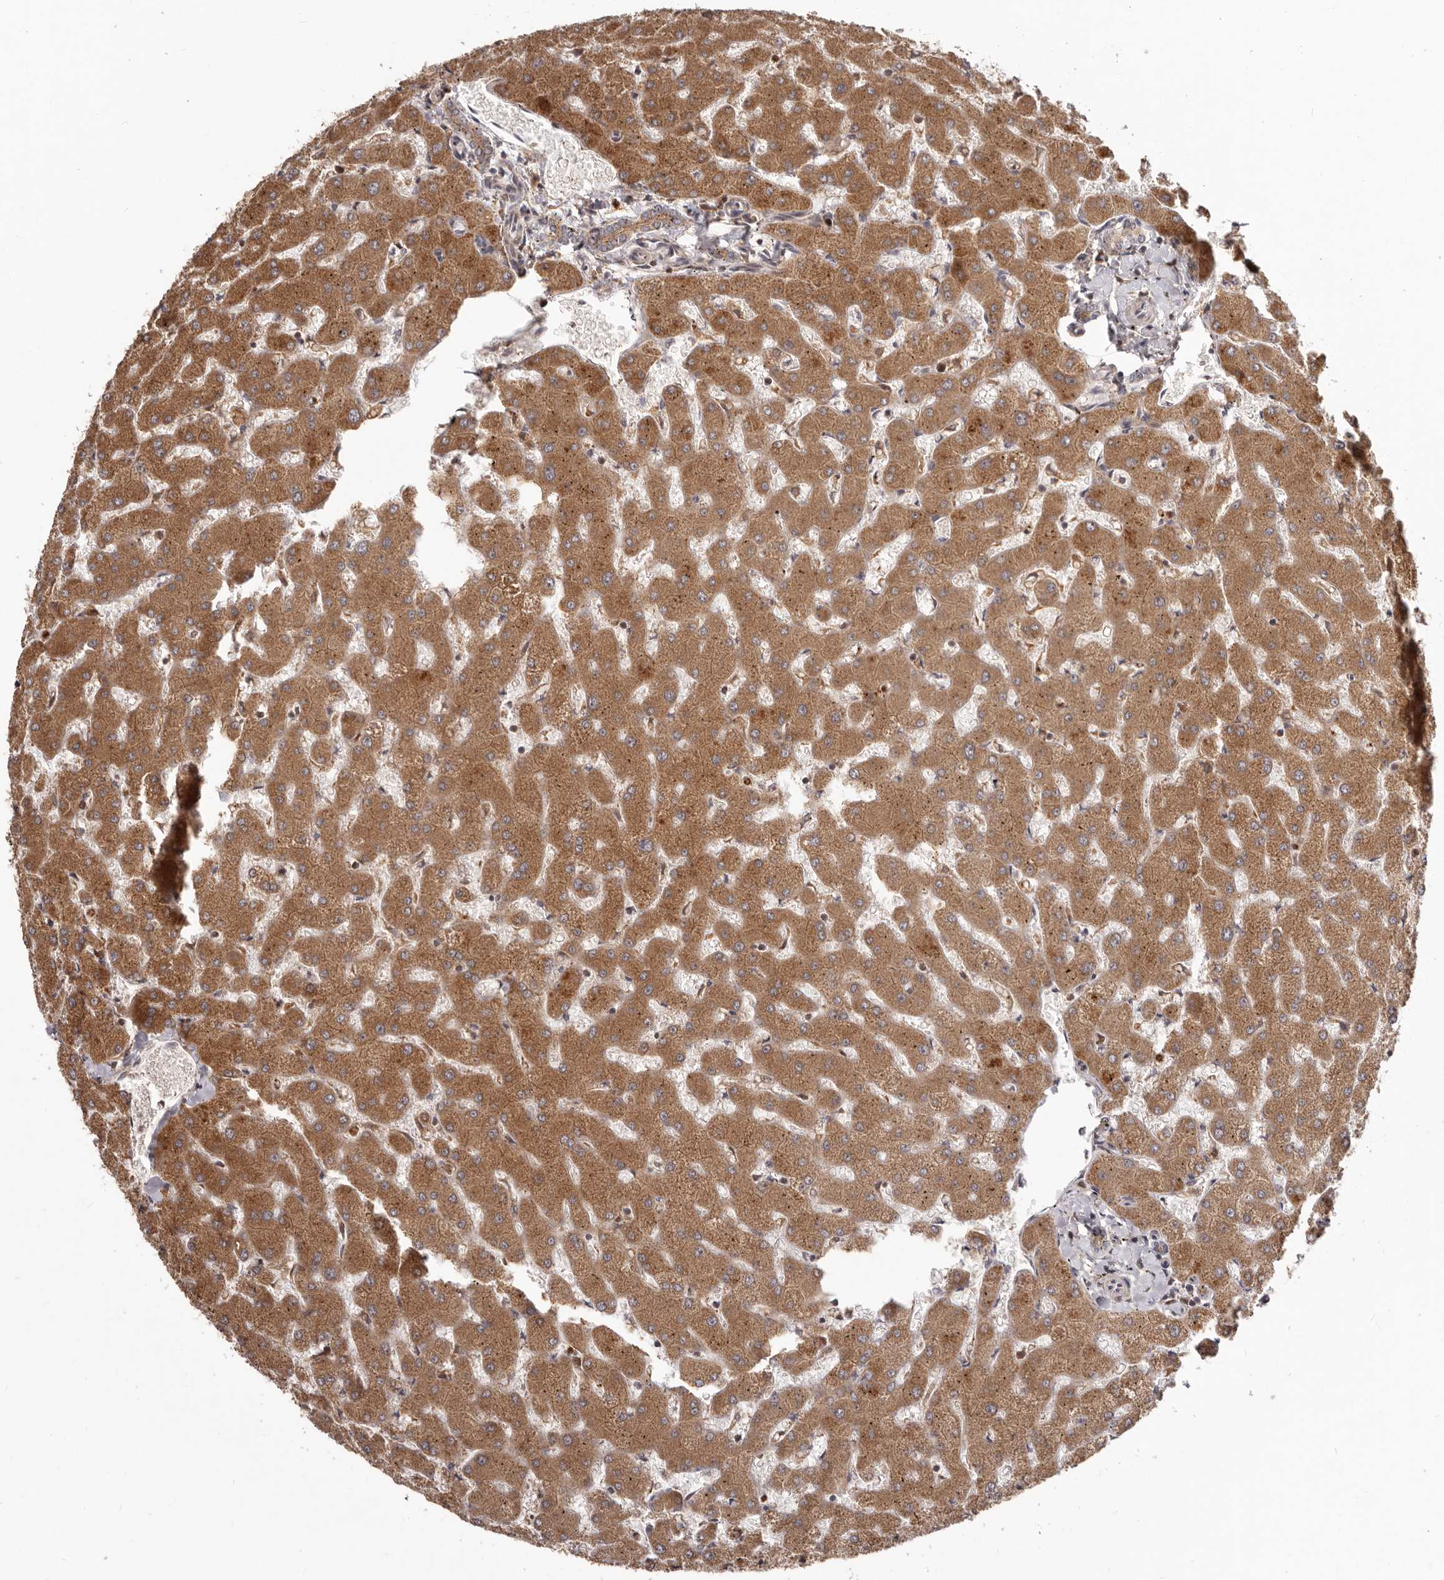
{"staining": {"intensity": "moderate", "quantity": ">75%", "location": "cytoplasmic/membranous"}, "tissue": "liver", "cell_type": "Cholangiocytes", "image_type": "normal", "snomed": [{"axis": "morphology", "description": "Normal tissue, NOS"}, {"axis": "topography", "description": "Liver"}], "caption": "Immunohistochemical staining of unremarkable human liver reveals >75% levels of moderate cytoplasmic/membranous protein positivity in about >75% of cholangiocytes. (DAB (3,3'-diaminobenzidine) IHC, brown staining for protein, blue staining for nuclei).", "gene": "RNF187", "patient": {"sex": "female", "age": 63}}